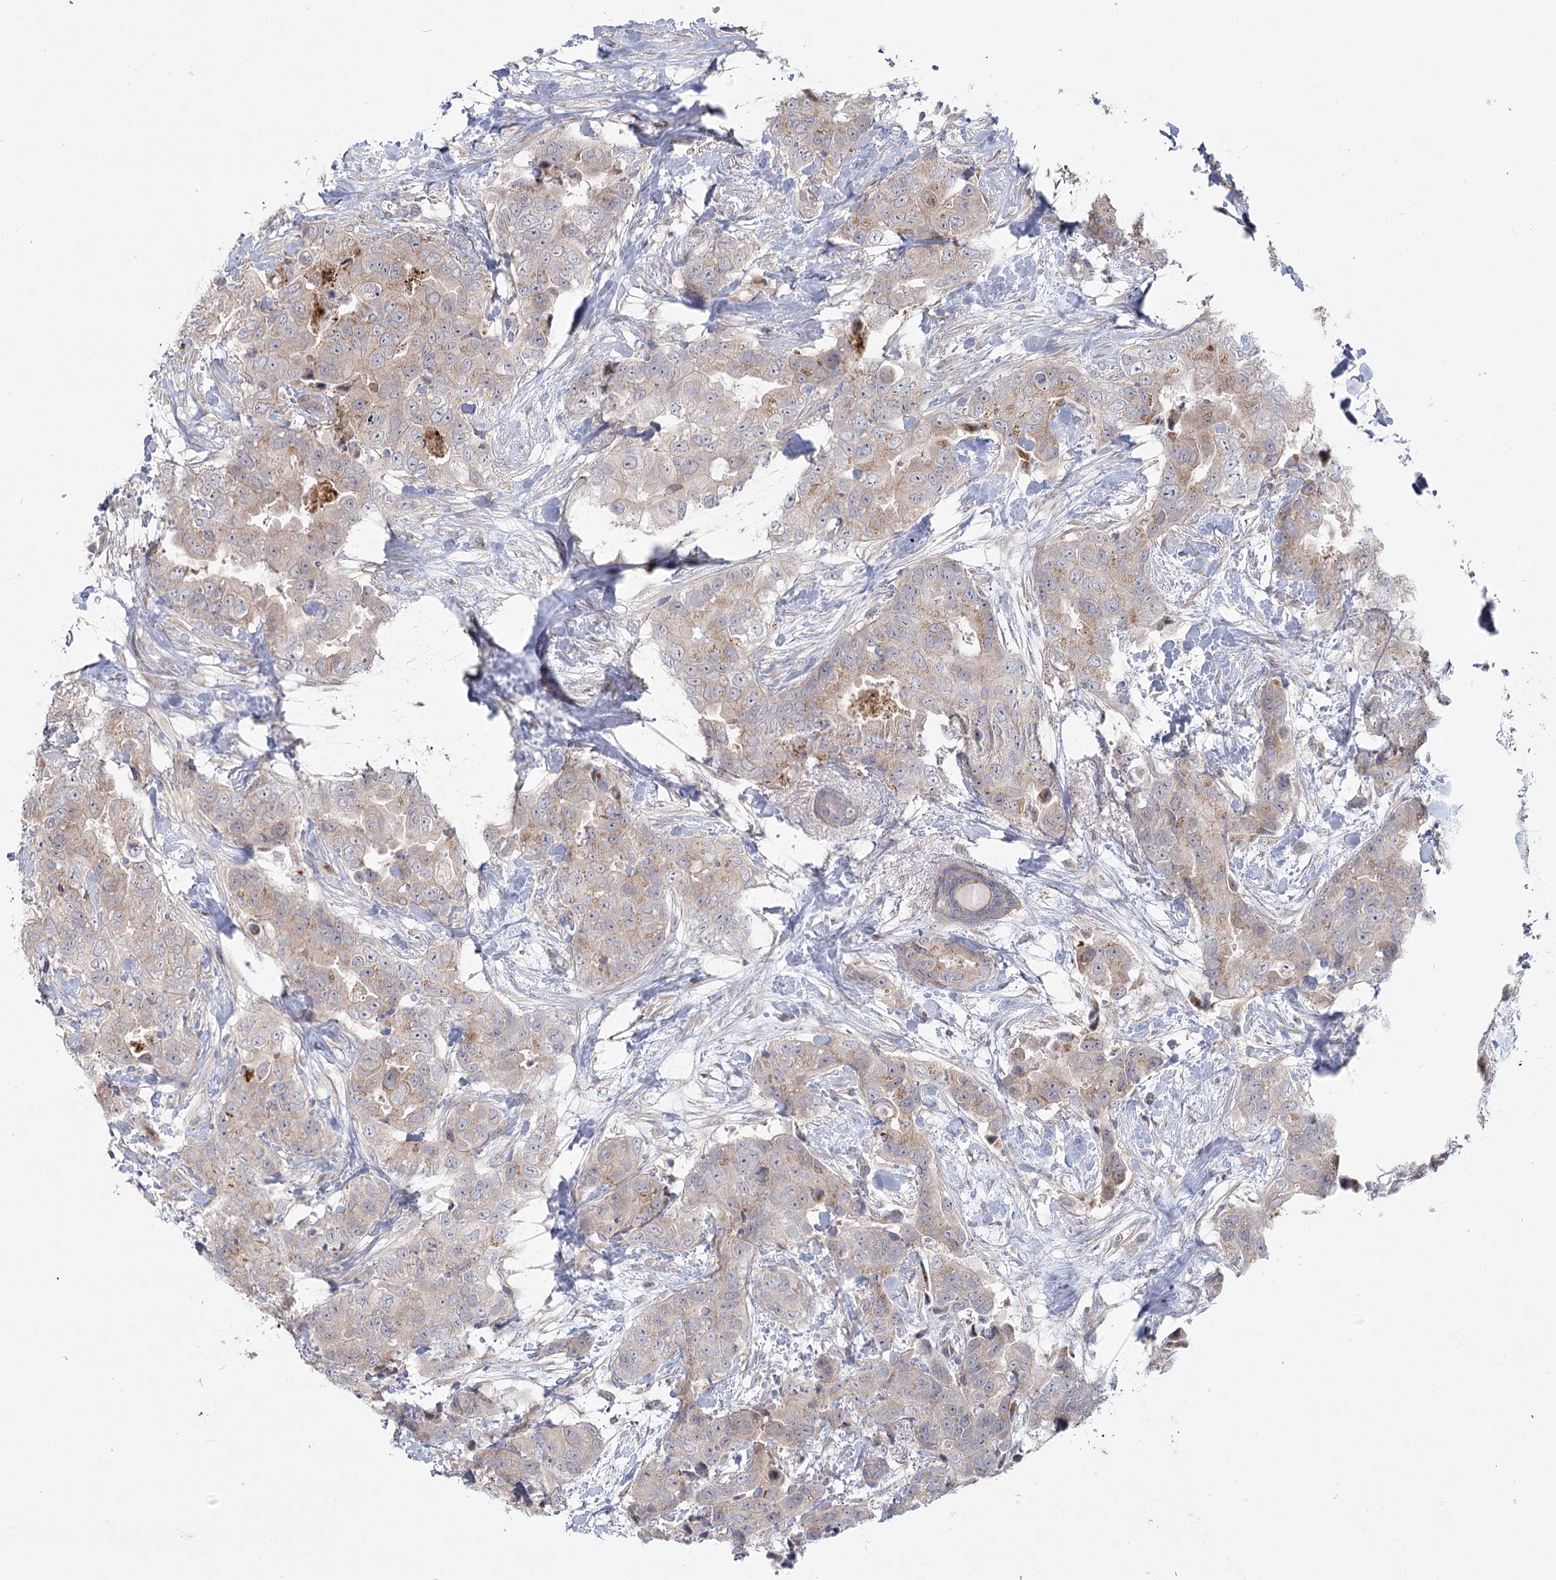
{"staining": {"intensity": "weak", "quantity": "25%-75%", "location": "cytoplasmic/membranous"}, "tissue": "breast cancer", "cell_type": "Tumor cells", "image_type": "cancer", "snomed": [{"axis": "morphology", "description": "Duct carcinoma"}, {"axis": "topography", "description": "Breast"}], "caption": "Immunohistochemical staining of breast cancer shows low levels of weak cytoplasmic/membranous protein expression in about 25%-75% of tumor cells. (IHC, brightfield microscopy, high magnification).", "gene": "SPINK13", "patient": {"sex": "female", "age": 62}}